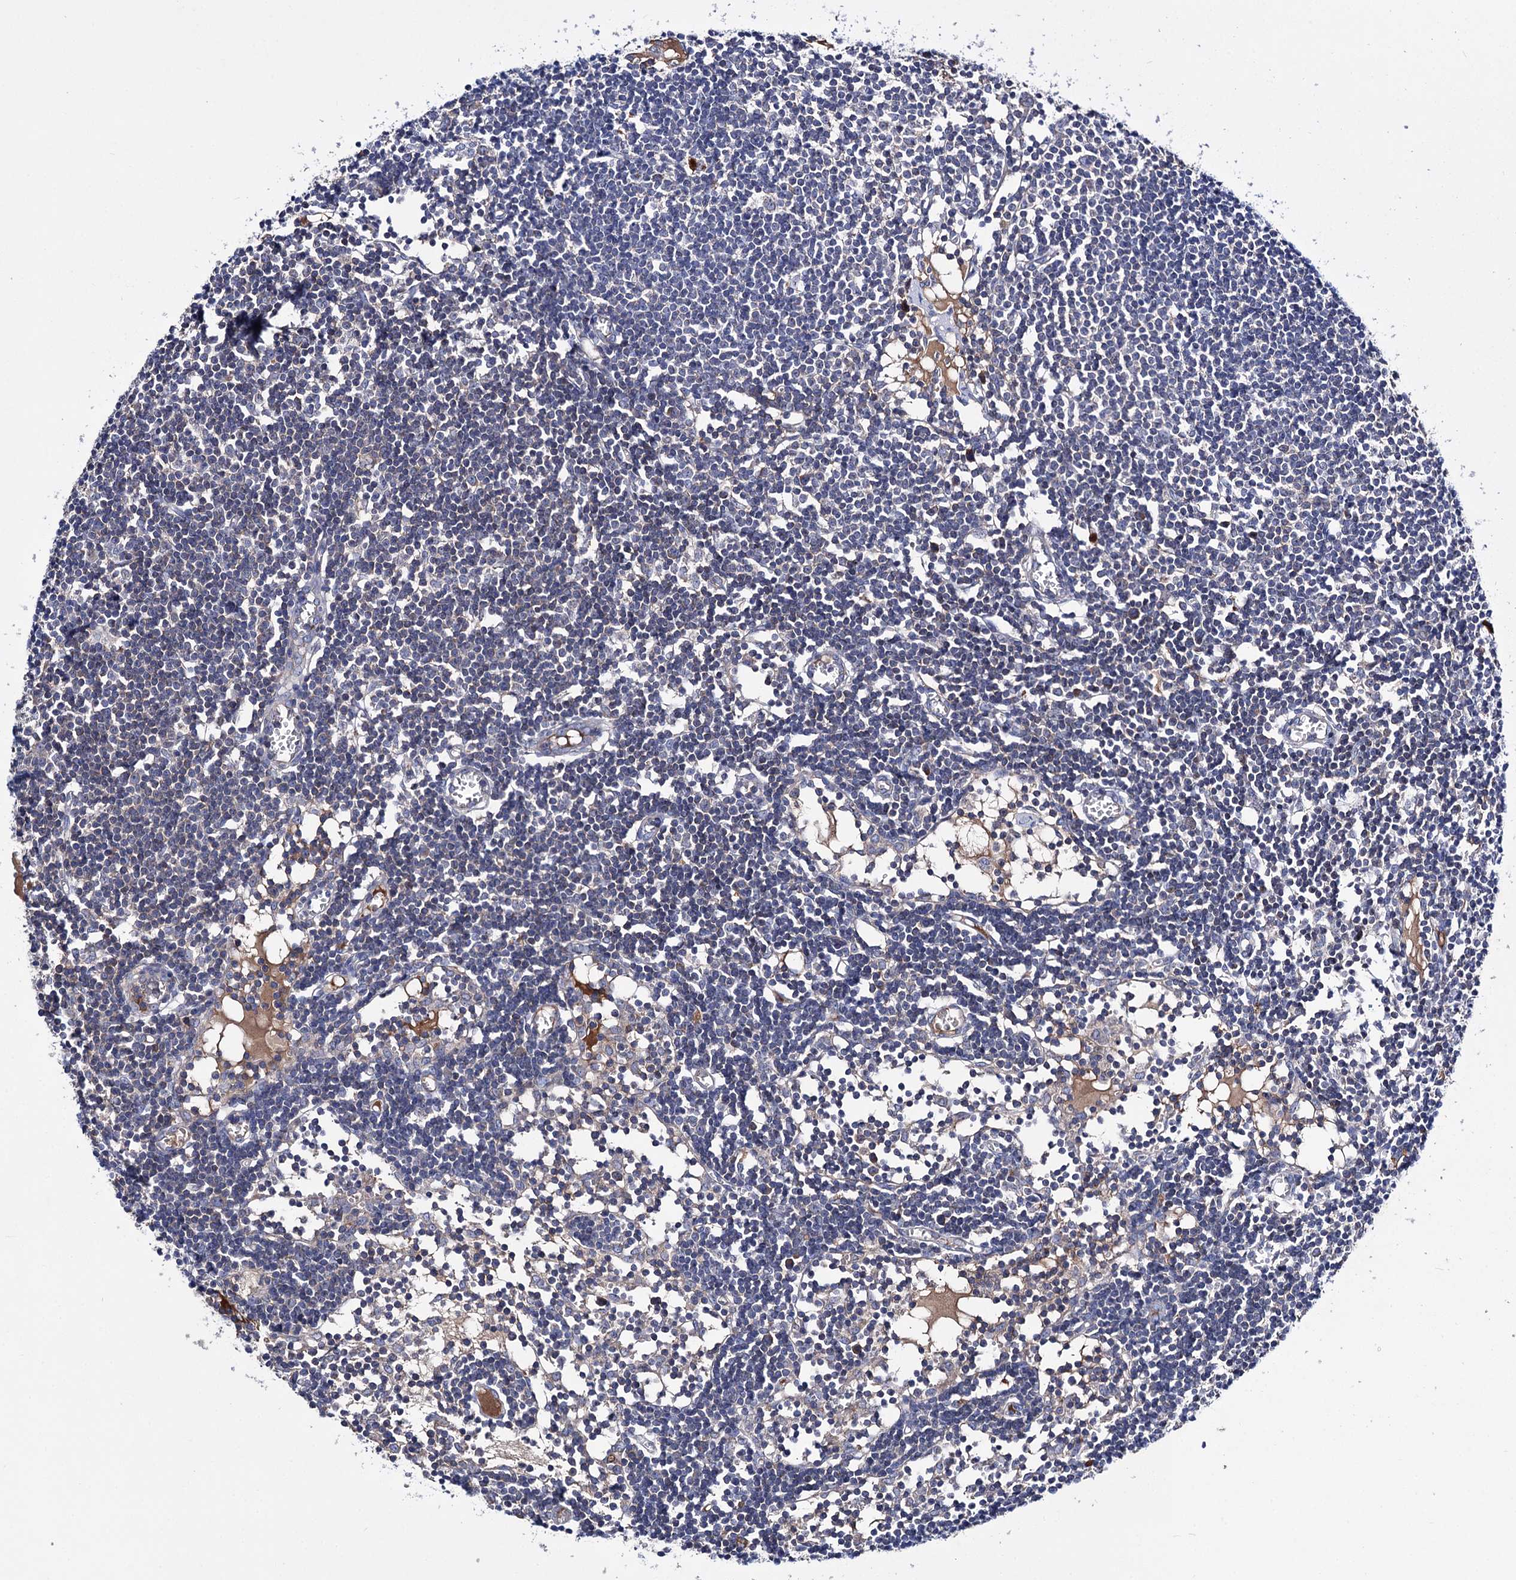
{"staining": {"intensity": "negative", "quantity": "none", "location": "none"}, "tissue": "lymph node", "cell_type": "Germinal center cells", "image_type": "normal", "snomed": [{"axis": "morphology", "description": "Normal tissue, NOS"}, {"axis": "topography", "description": "Lymph node"}], "caption": "This image is of benign lymph node stained with IHC to label a protein in brown with the nuclei are counter-stained blue. There is no positivity in germinal center cells.", "gene": "CLPB", "patient": {"sex": "female", "age": 11}}